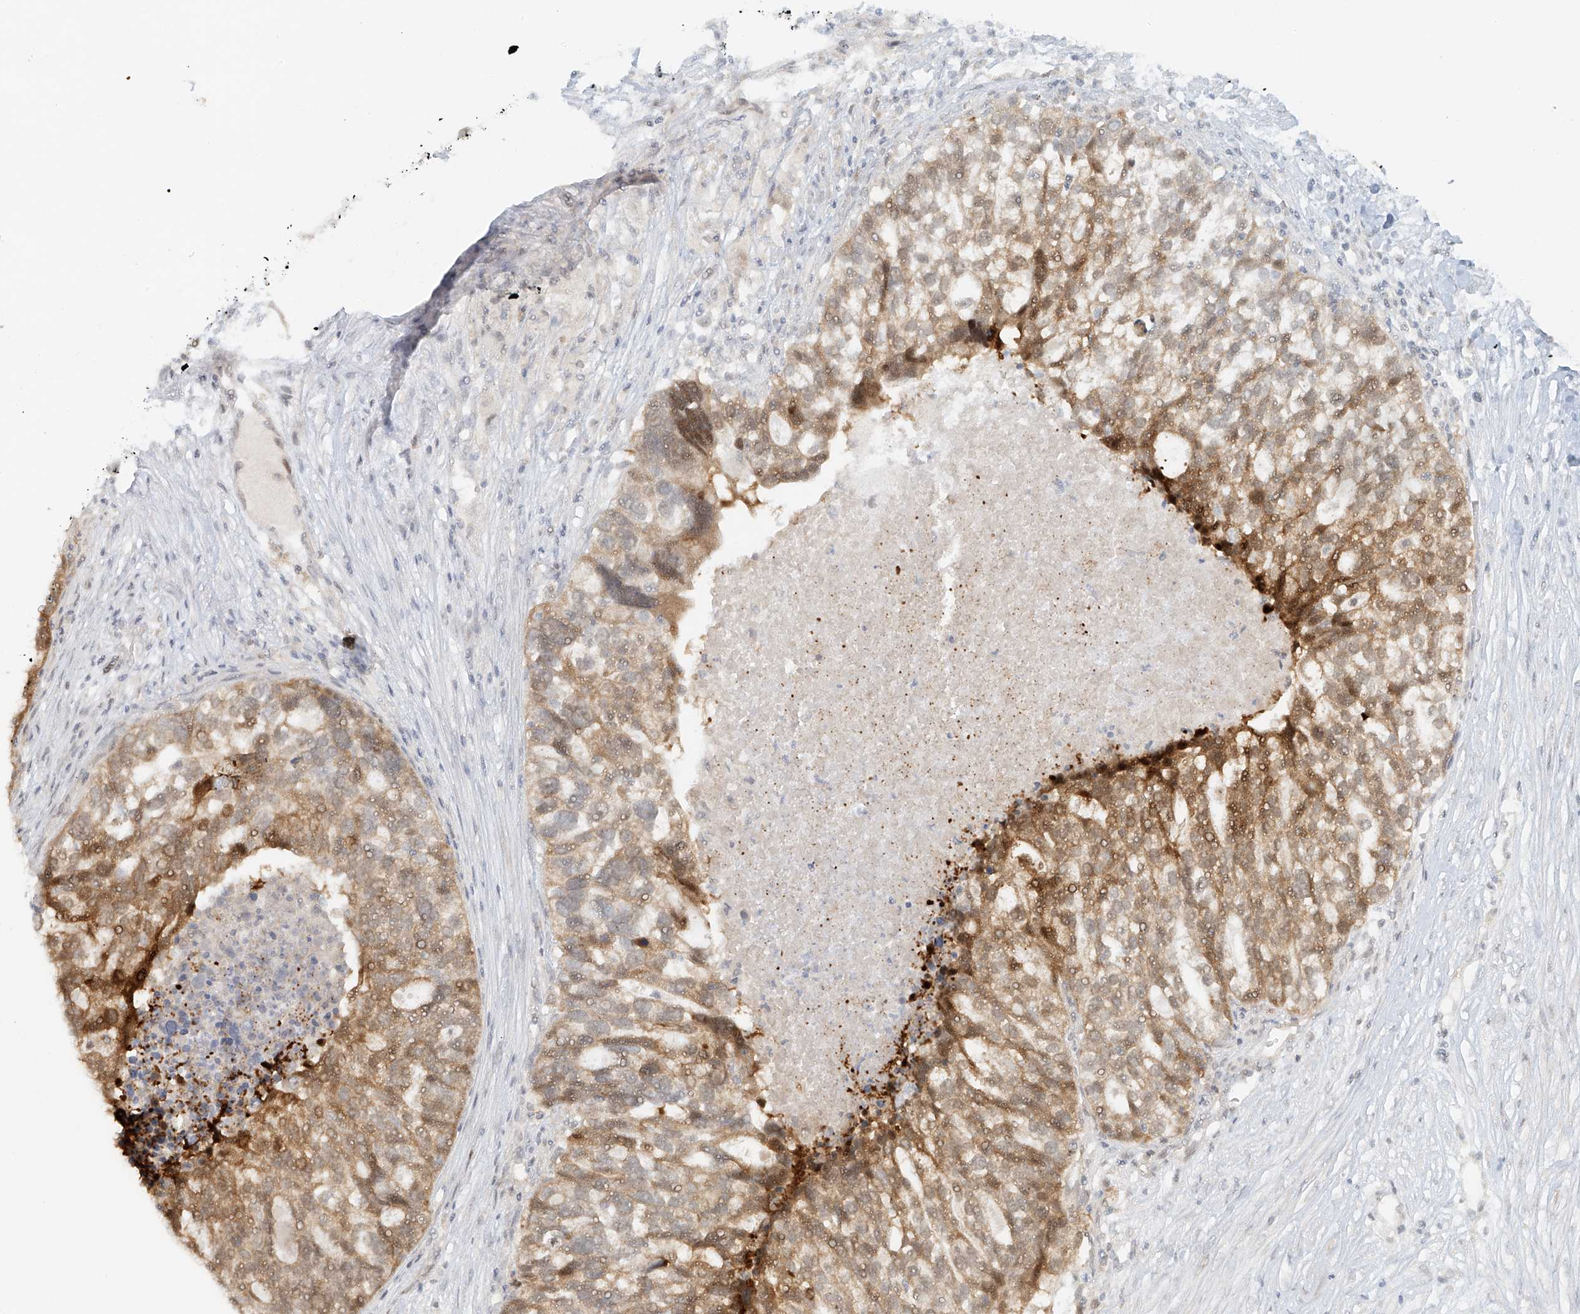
{"staining": {"intensity": "moderate", "quantity": ">75%", "location": "cytoplasmic/membranous"}, "tissue": "ovarian cancer", "cell_type": "Tumor cells", "image_type": "cancer", "snomed": [{"axis": "morphology", "description": "Cystadenocarcinoma, serous, NOS"}, {"axis": "topography", "description": "Ovary"}], "caption": "IHC photomicrograph of serous cystadenocarcinoma (ovarian) stained for a protein (brown), which exhibits medium levels of moderate cytoplasmic/membranous expression in approximately >75% of tumor cells.", "gene": "MIPEP", "patient": {"sex": "female", "age": 59}}